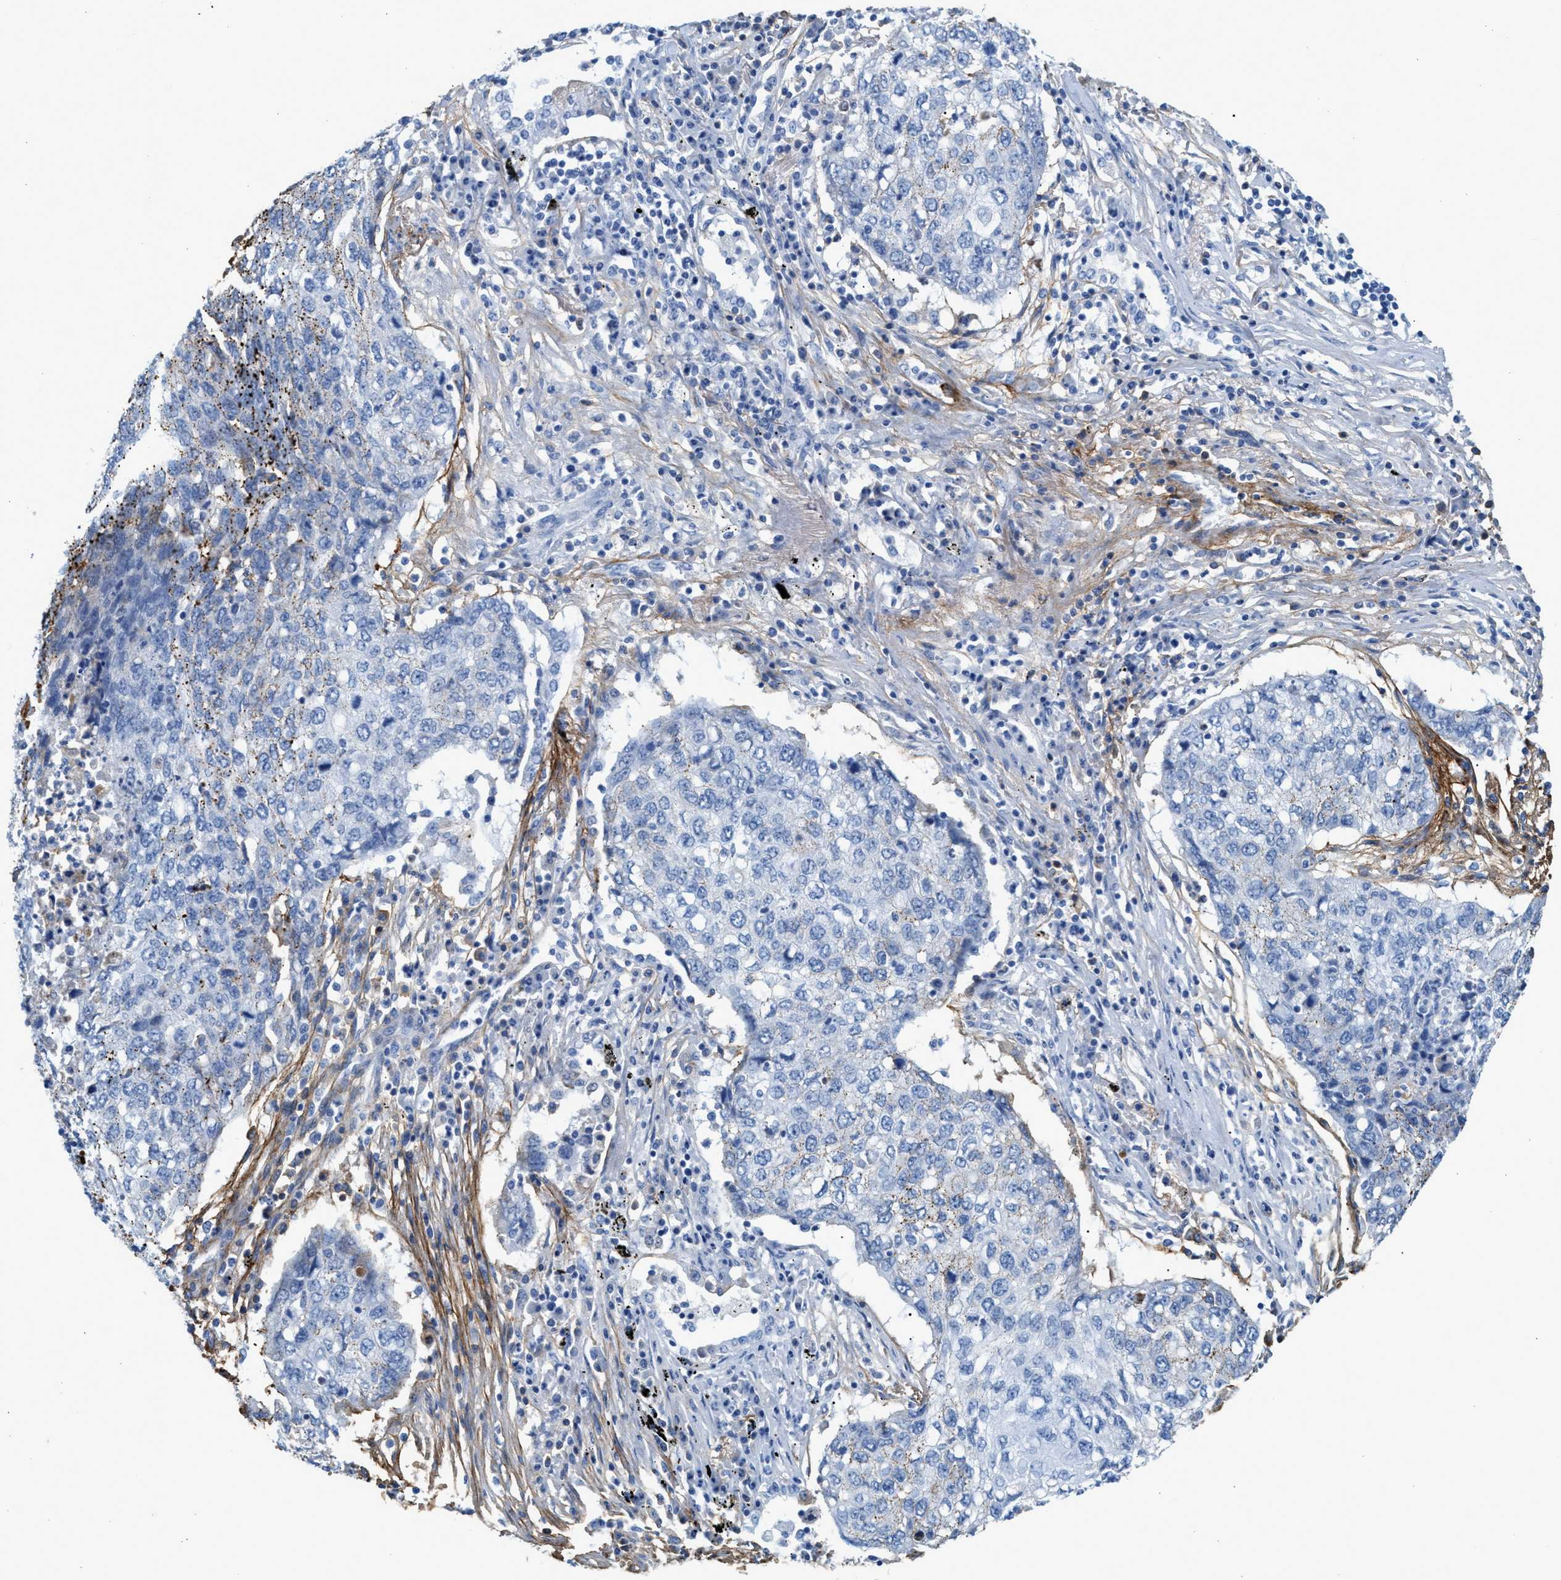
{"staining": {"intensity": "negative", "quantity": "none", "location": "none"}, "tissue": "lung cancer", "cell_type": "Tumor cells", "image_type": "cancer", "snomed": [{"axis": "morphology", "description": "Squamous cell carcinoma, NOS"}, {"axis": "topography", "description": "Lung"}], "caption": "Immunohistochemistry (IHC) photomicrograph of human lung squamous cell carcinoma stained for a protein (brown), which shows no positivity in tumor cells.", "gene": "TNR", "patient": {"sex": "female", "age": 63}}